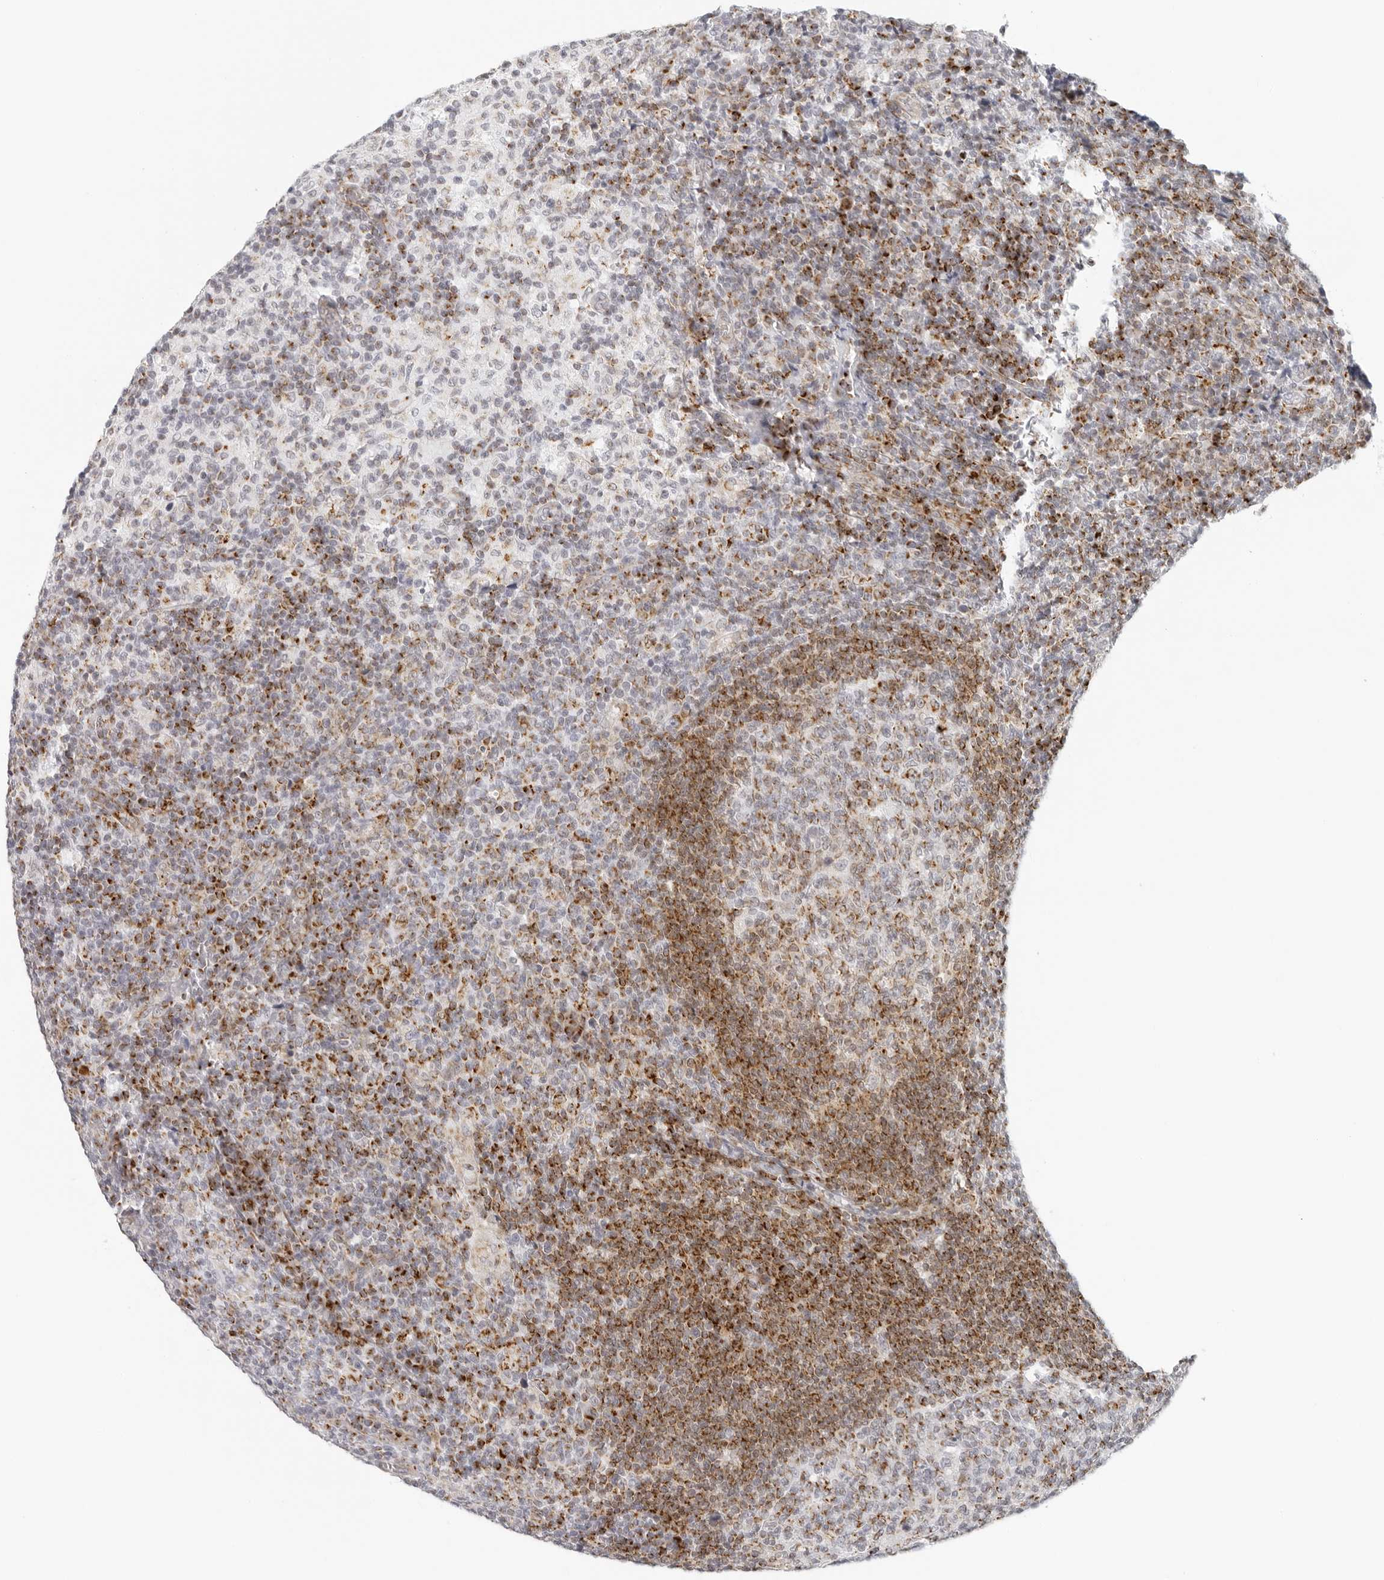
{"staining": {"intensity": "moderate", "quantity": "25%-75%", "location": "cytoplasmic/membranous"}, "tissue": "lymph node", "cell_type": "Germinal center cells", "image_type": "normal", "snomed": [{"axis": "morphology", "description": "Normal tissue, NOS"}, {"axis": "morphology", "description": "Inflammation, NOS"}, {"axis": "topography", "description": "Lymph node"}], "caption": "Immunohistochemistry (IHC) photomicrograph of normal lymph node stained for a protein (brown), which demonstrates medium levels of moderate cytoplasmic/membranous staining in about 25%-75% of germinal center cells.", "gene": "RPS6KC1", "patient": {"sex": "male", "age": 55}}